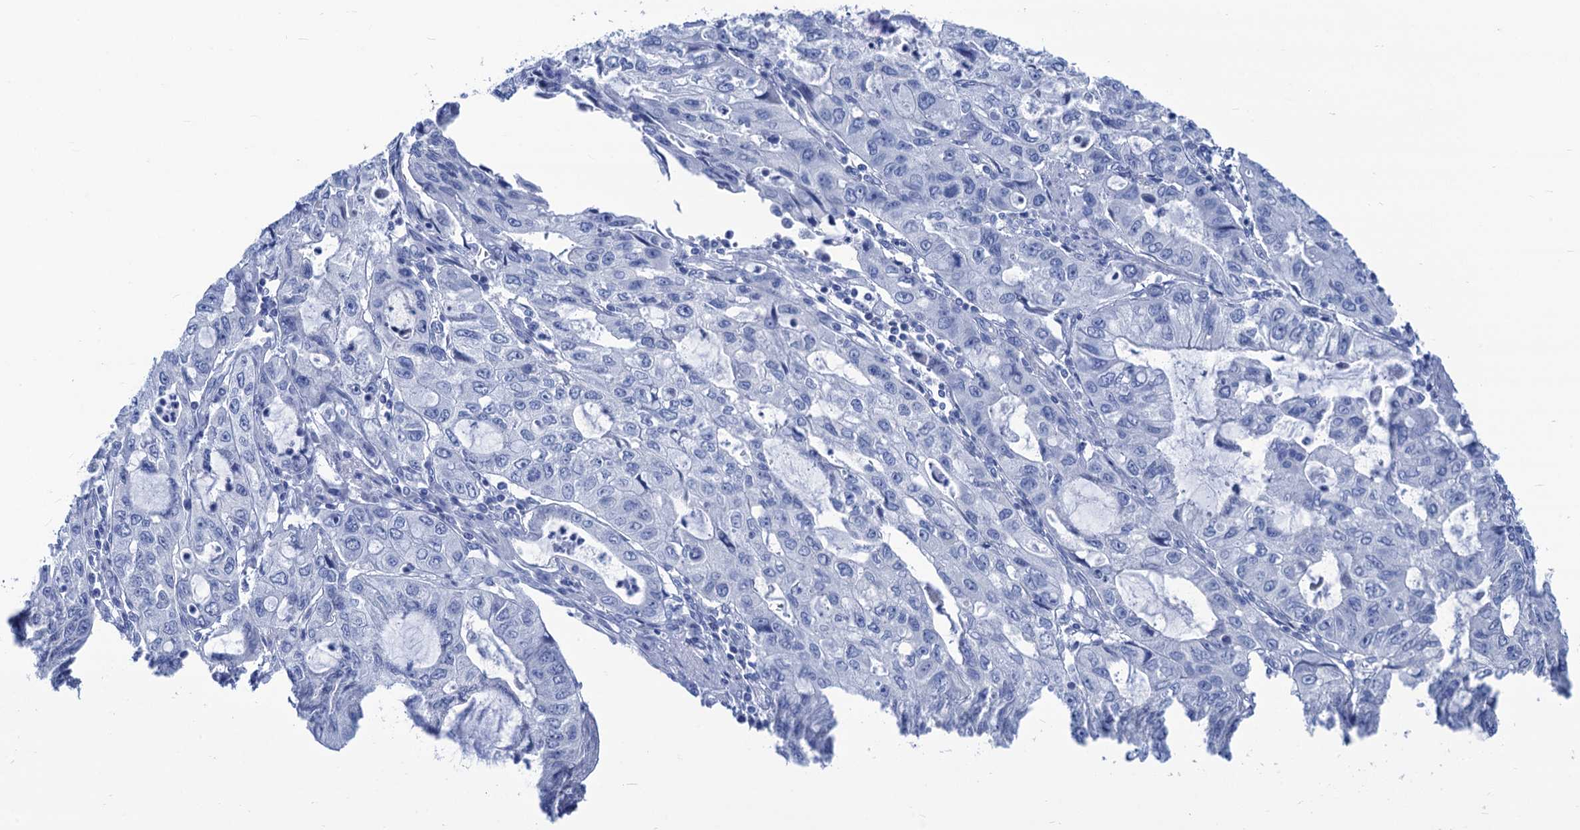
{"staining": {"intensity": "negative", "quantity": "none", "location": "none"}, "tissue": "stomach cancer", "cell_type": "Tumor cells", "image_type": "cancer", "snomed": [{"axis": "morphology", "description": "Adenocarcinoma, NOS"}, {"axis": "topography", "description": "Stomach, upper"}], "caption": "This is an immunohistochemistry (IHC) micrograph of stomach adenocarcinoma. There is no staining in tumor cells.", "gene": "CABYR", "patient": {"sex": "female", "age": 52}}